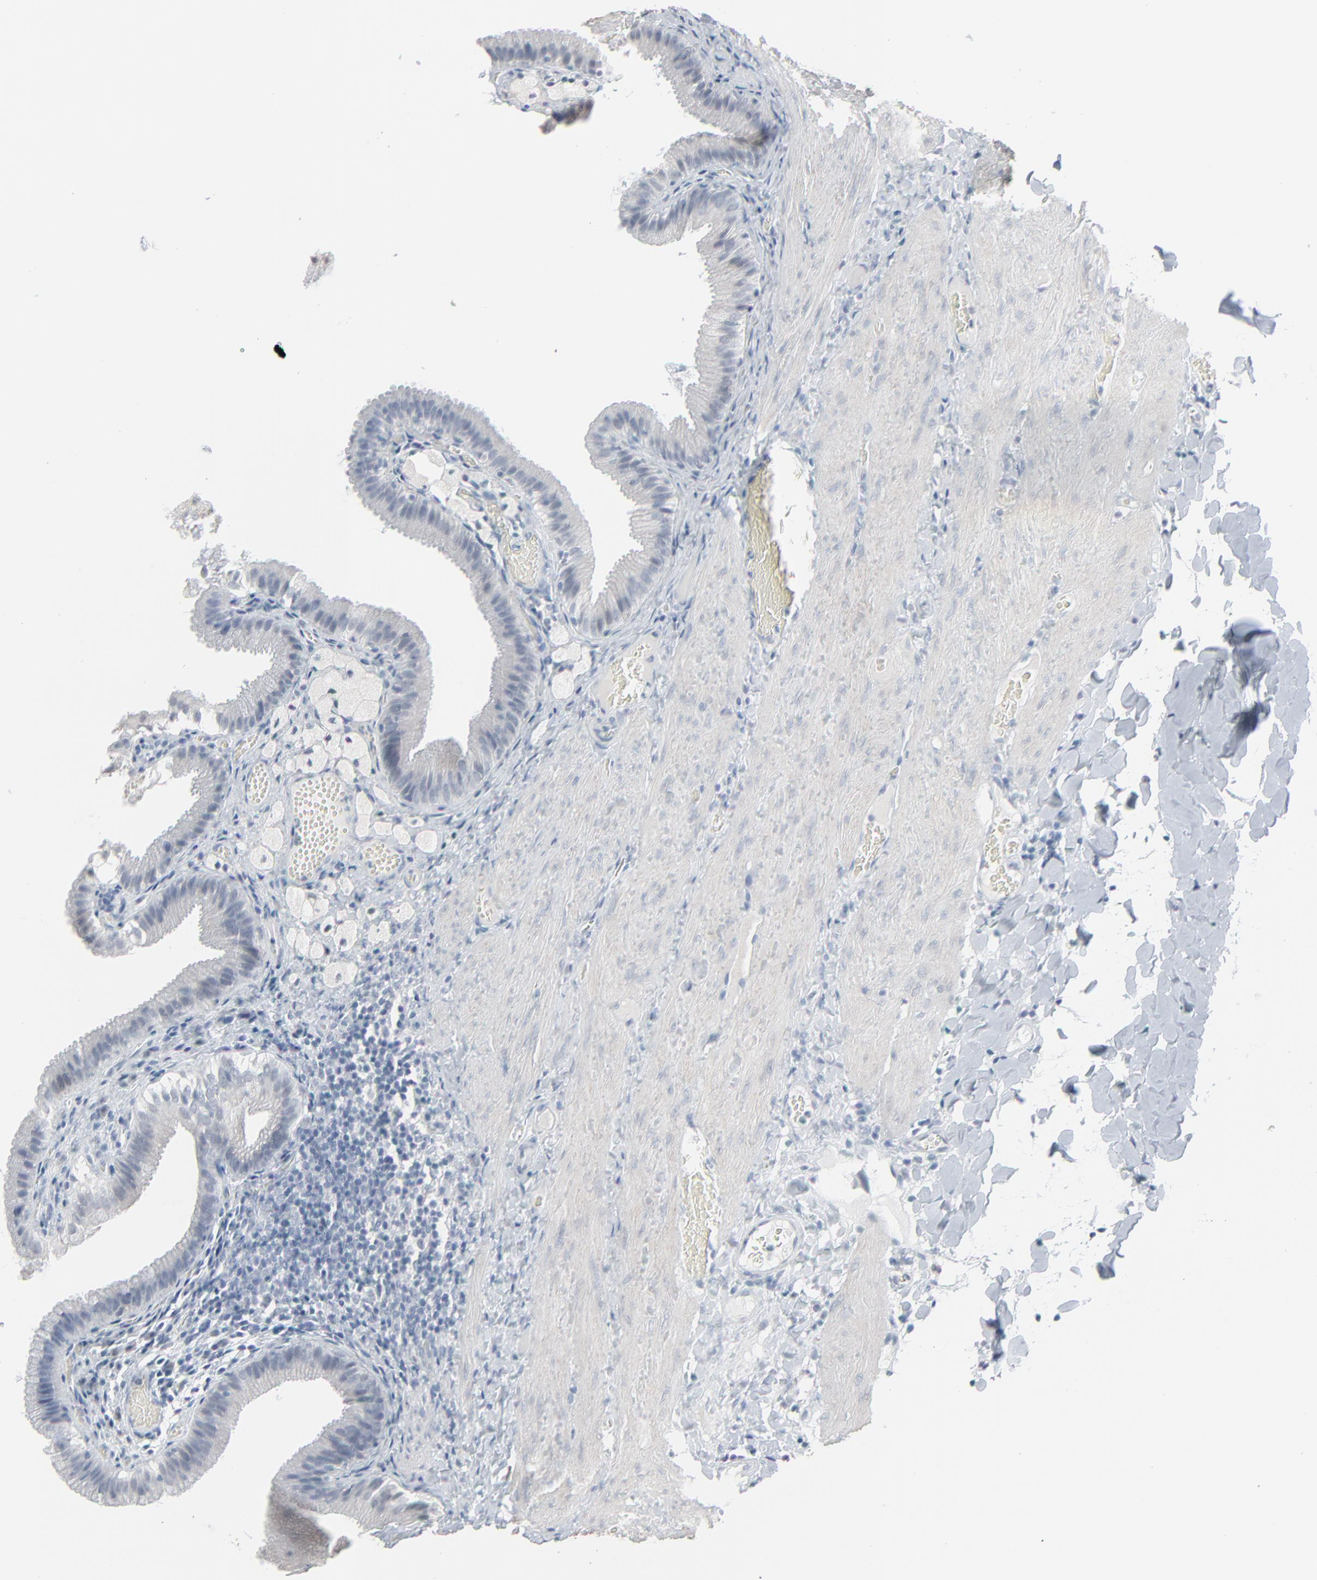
{"staining": {"intensity": "negative", "quantity": "none", "location": "none"}, "tissue": "gallbladder", "cell_type": "Glandular cells", "image_type": "normal", "snomed": [{"axis": "morphology", "description": "Normal tissue, NOS"}, {"axis": "topography", "description": "Gallbladder"}], "caption": "IHC histopathology image of normal gallbladder stained for a protein (brown), which exhibits no staining in glandular cells.", "gene": "SAGE1", "patient": {"sex": "female", "age": 24}}